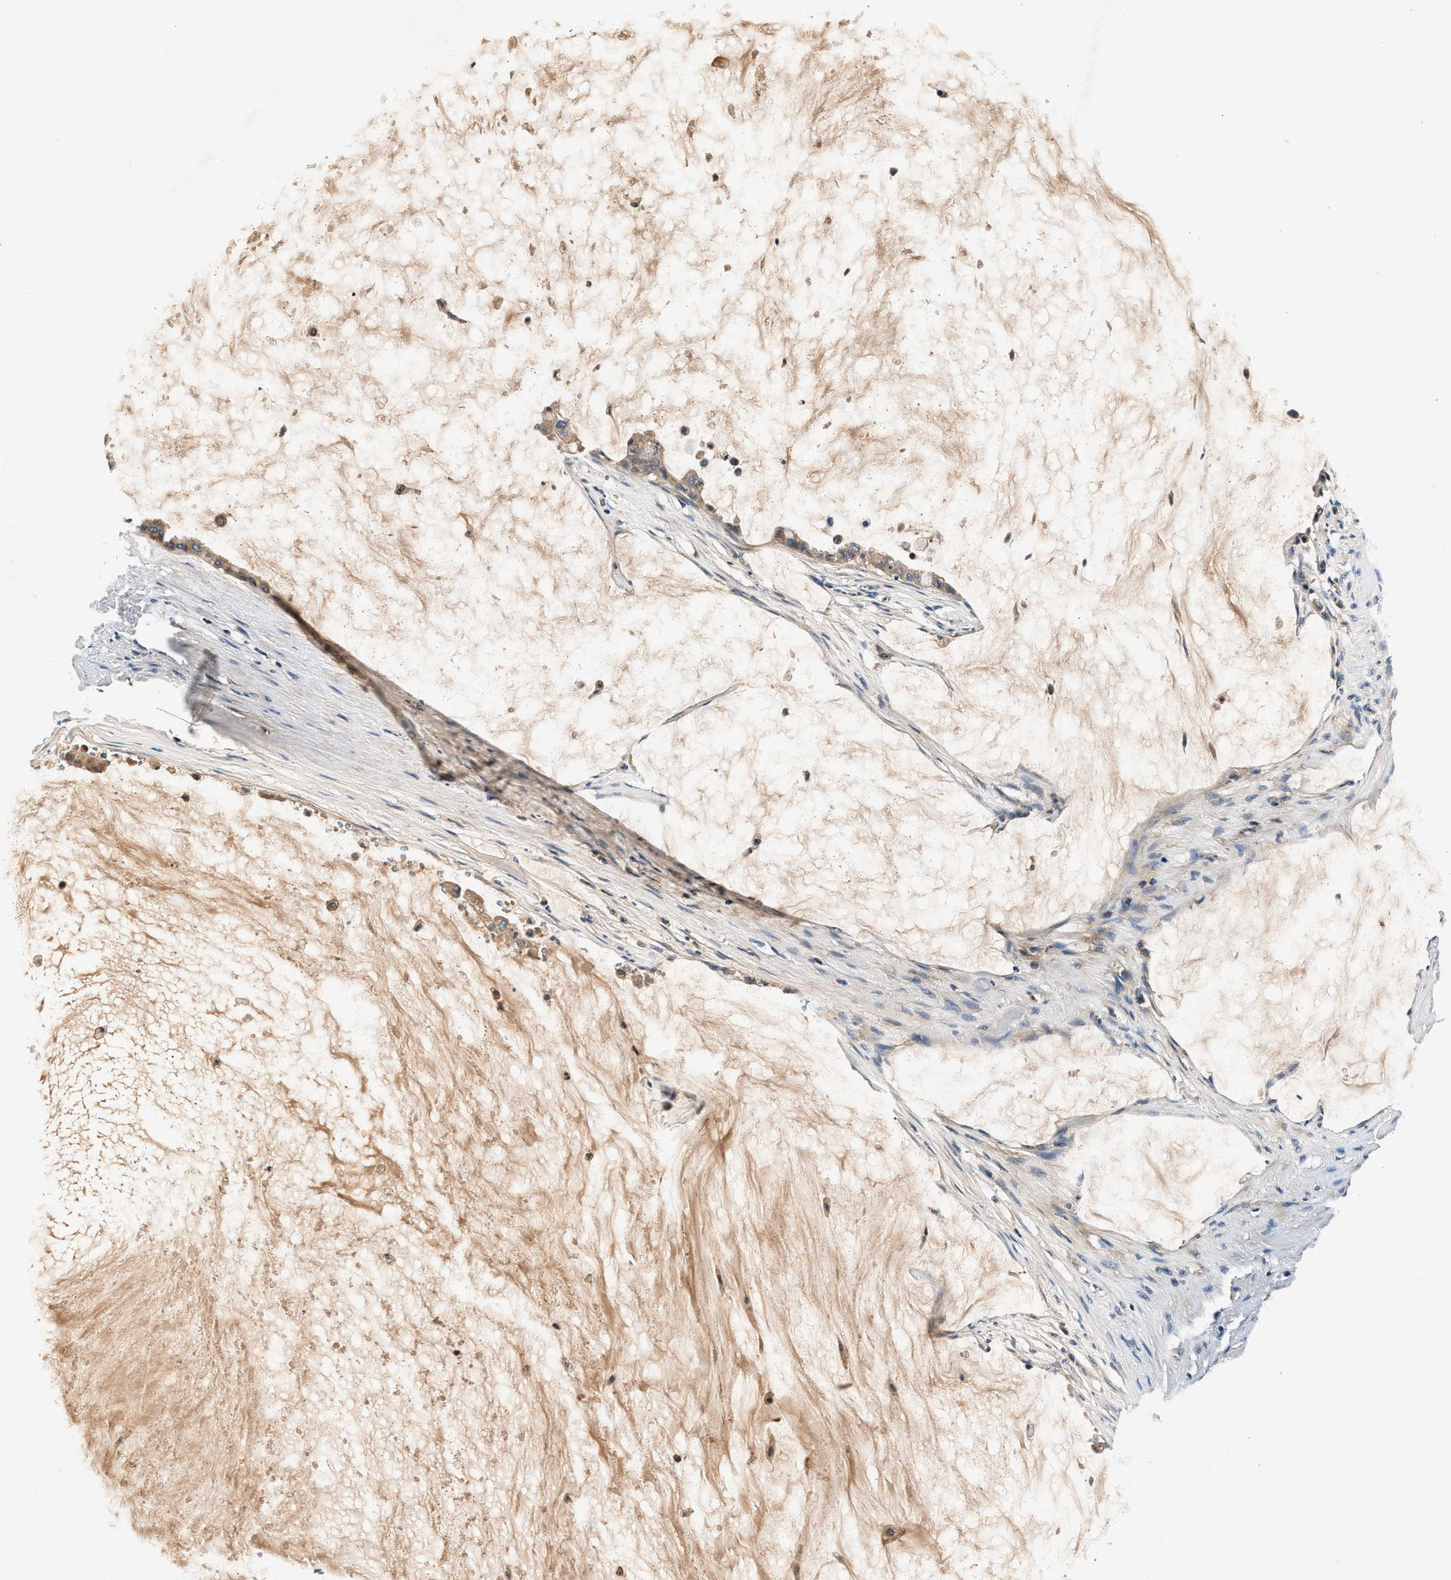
{"staining": {"intensity": "moderate", "quantity": ">75%", "location": "cytoplasmic/membranous"}, "tissue": "pancreatic cancer", "cell_type": "Tumor cells", "image_type": "cancer", "snomed": [{"axis": "morphology", "description": "Adenocarcinoma, NOS"}, {"axis": "topography", "description": "Pancreas"}], "caption": "Moderate cytoplasmic/membranous positivity is appreciated in approximately >75% of tumor cells in adenocarcinoma (pancreatic). (DAB (3,3'-diaminobenzidine) = brown stain, brightfield microscopy at high magnification).", "gene": "IMMT", "patient": {"sex": "male", "age": 41}}